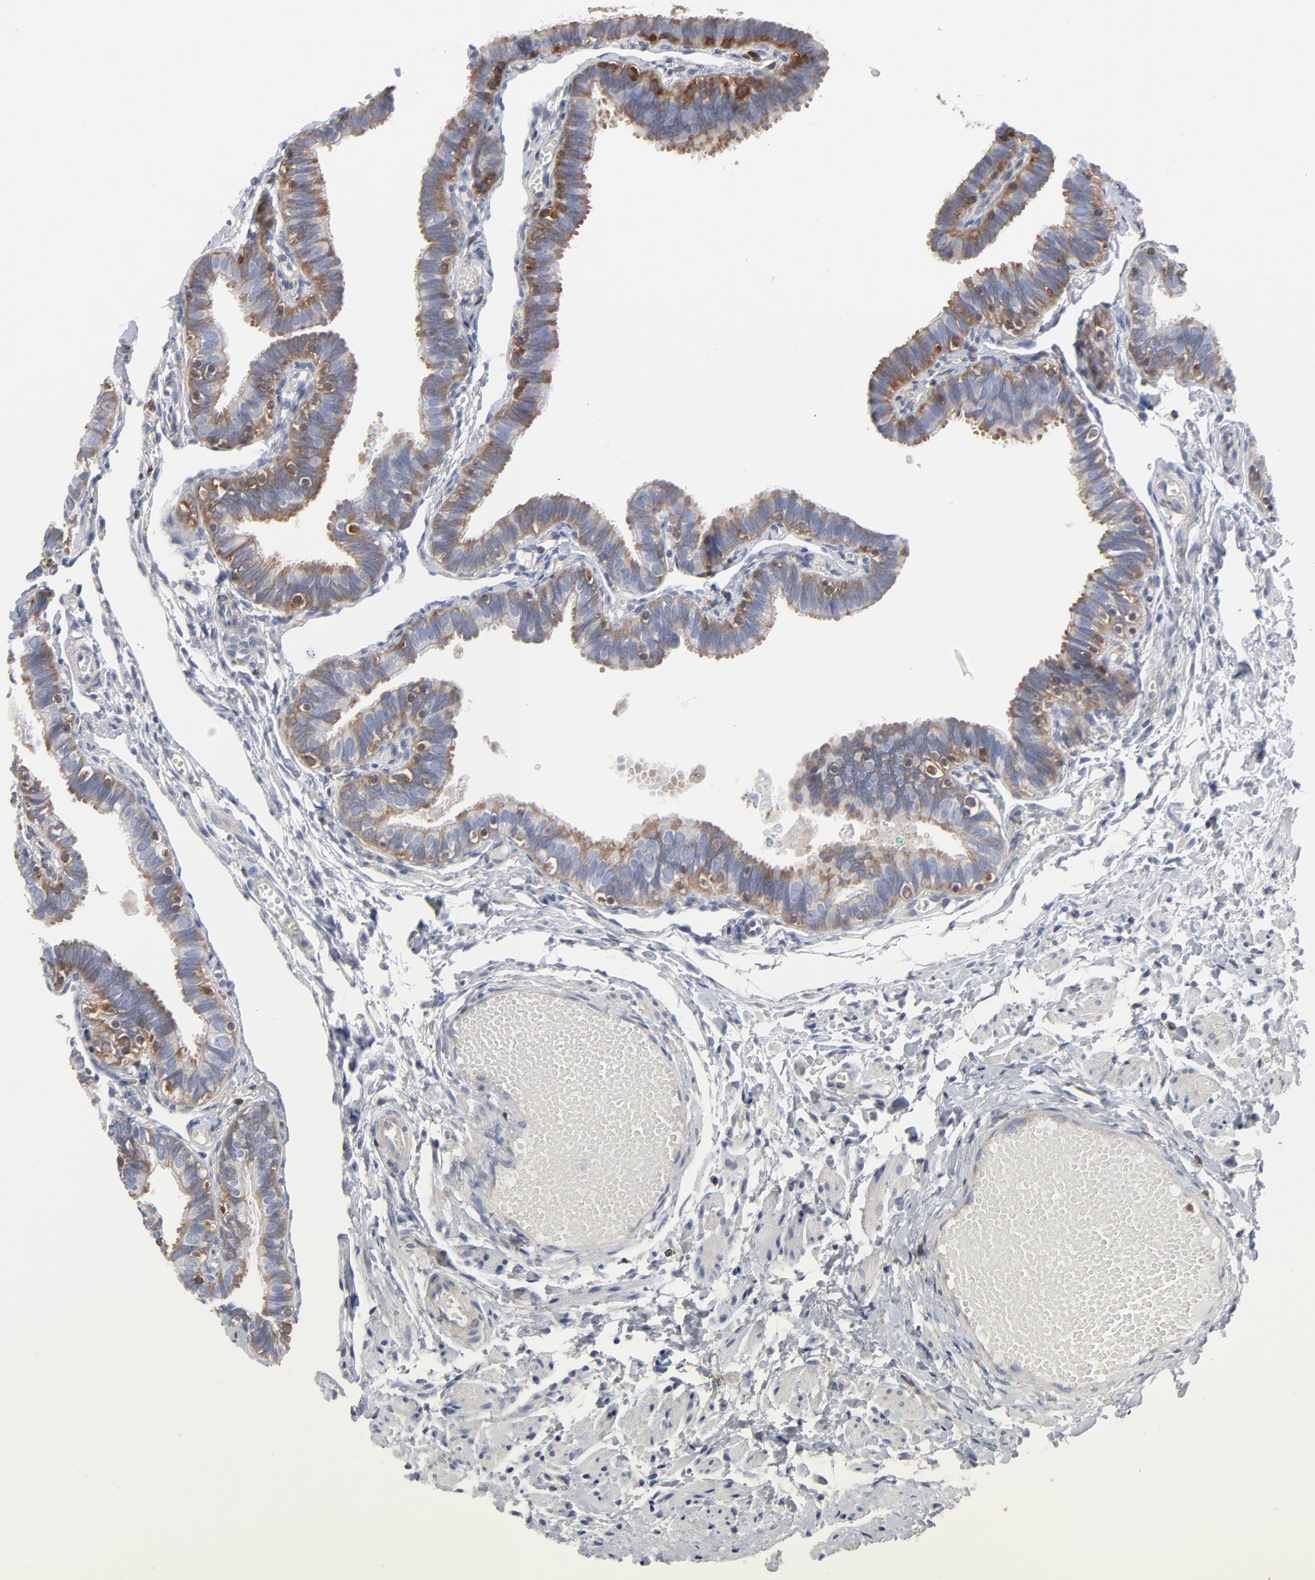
{"staining": {"intensity": "weak", "quantity": ">75%", "location": "cytoplasmic/membranous"}, "tissue": "fallopian tube", "cell_type": "Glandular cells", "image_type": "normal", "snomed": [{"axis": "morphology", "description": "Normal tissue, NOS"}, {"axis": "topography", "description": "Fallopian tube"}], "caption": "Immunohistochemistry (DAB) staining of unremarkable human fallopian tube displays weak cytoplasmic/membranous protein staining in approximately >75% of glandular cells.", "gene": "MAP2K1", "patient": {"sex": "female", "age": 46}}